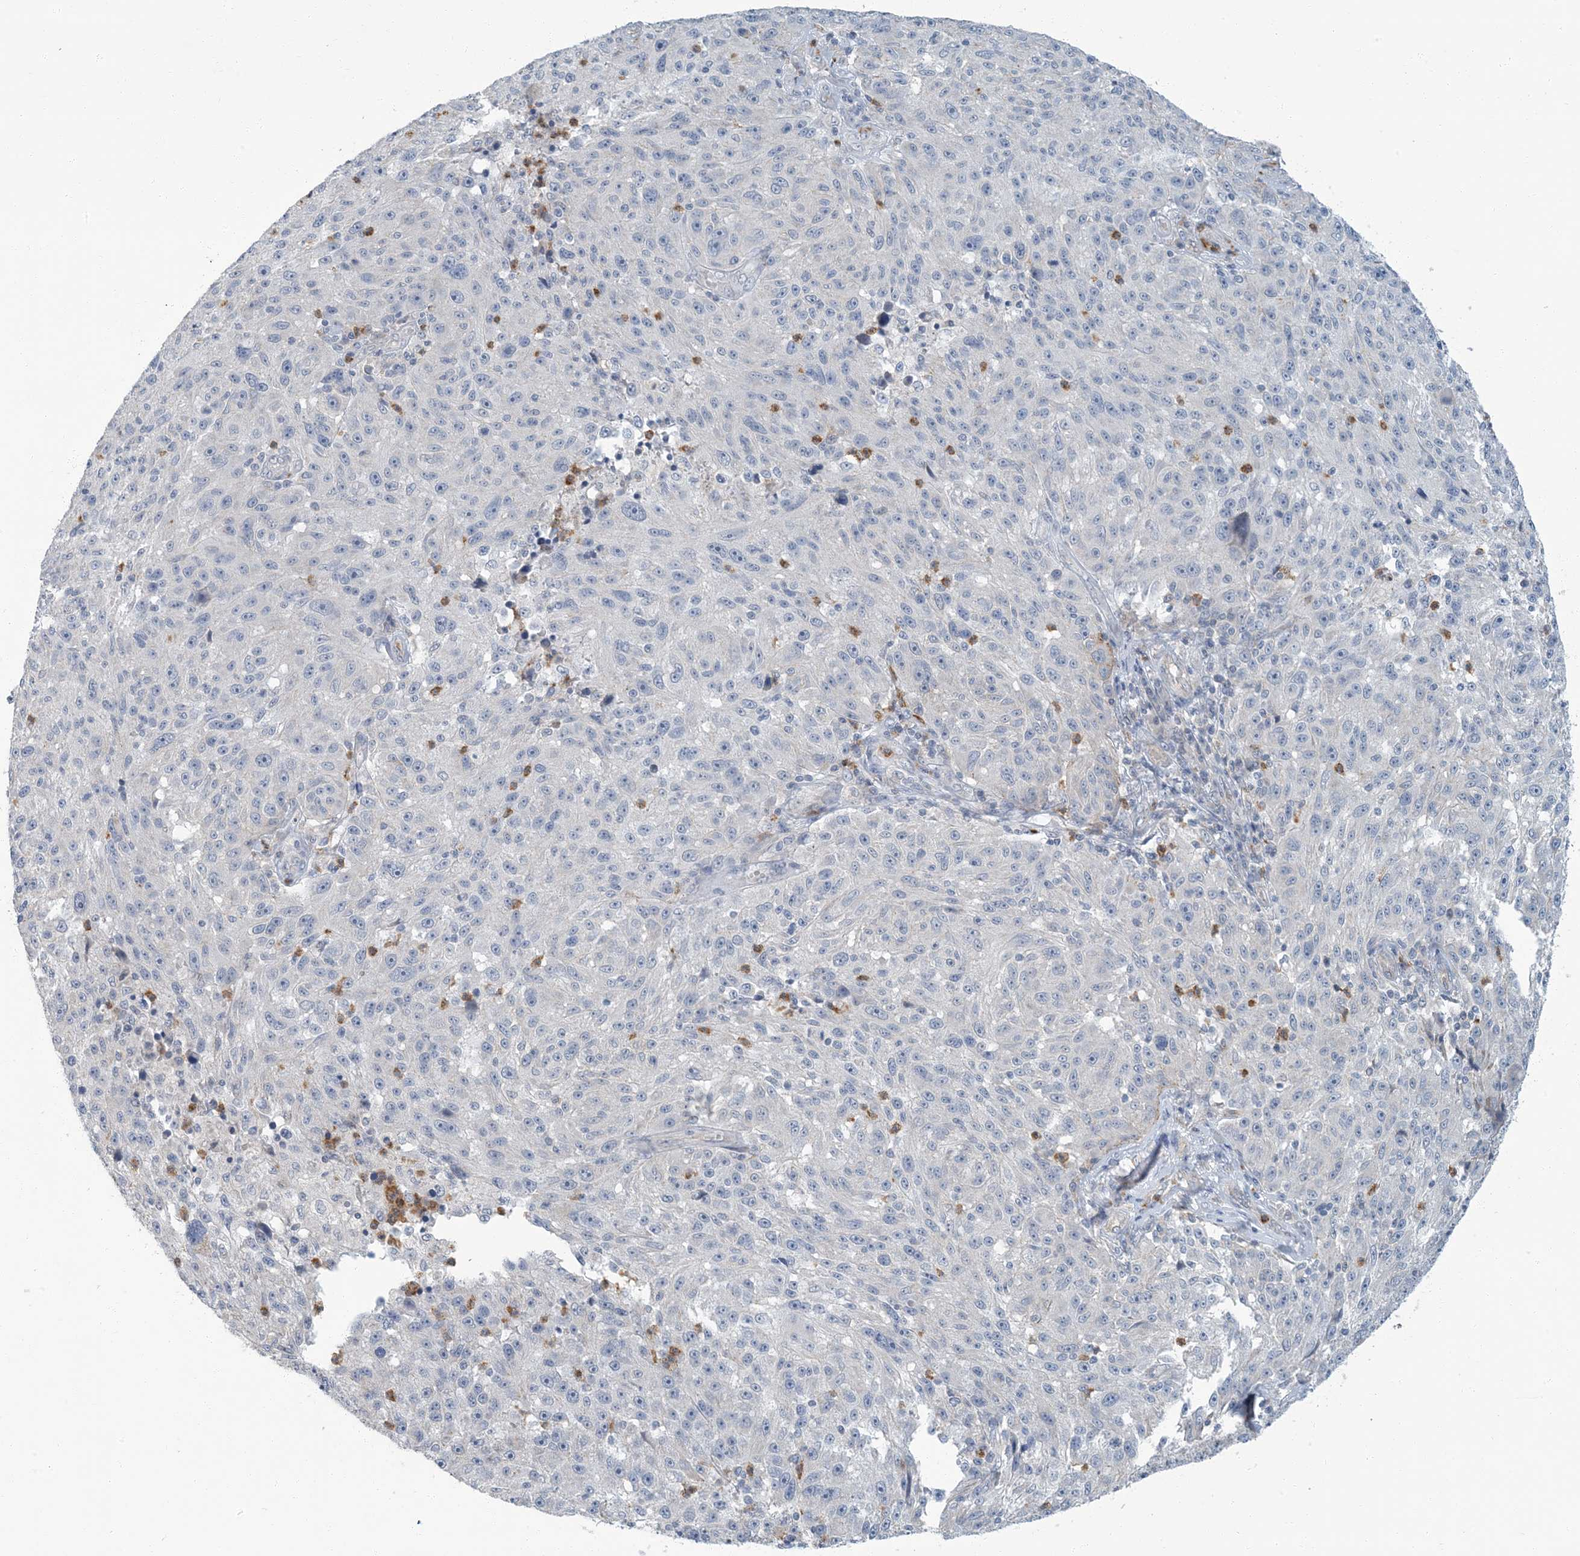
{"staining": {"intensity": "negative", "quantity": "none", "location": "none"}, "tissue": "melanoma", "cell_type": "Tumor cells", "image_type": "cancer", "snomed": [{"axis": "morphology", "description": "Malignant melanoma, NOS"}, {"axis": "topography", "description": "Skin"}], "caption": "Immunohistochemistry of melanoma reveals no positivity in tumor cells.", "gene": "EPHA4", "patient": {"sex": "male", "age": 53}}